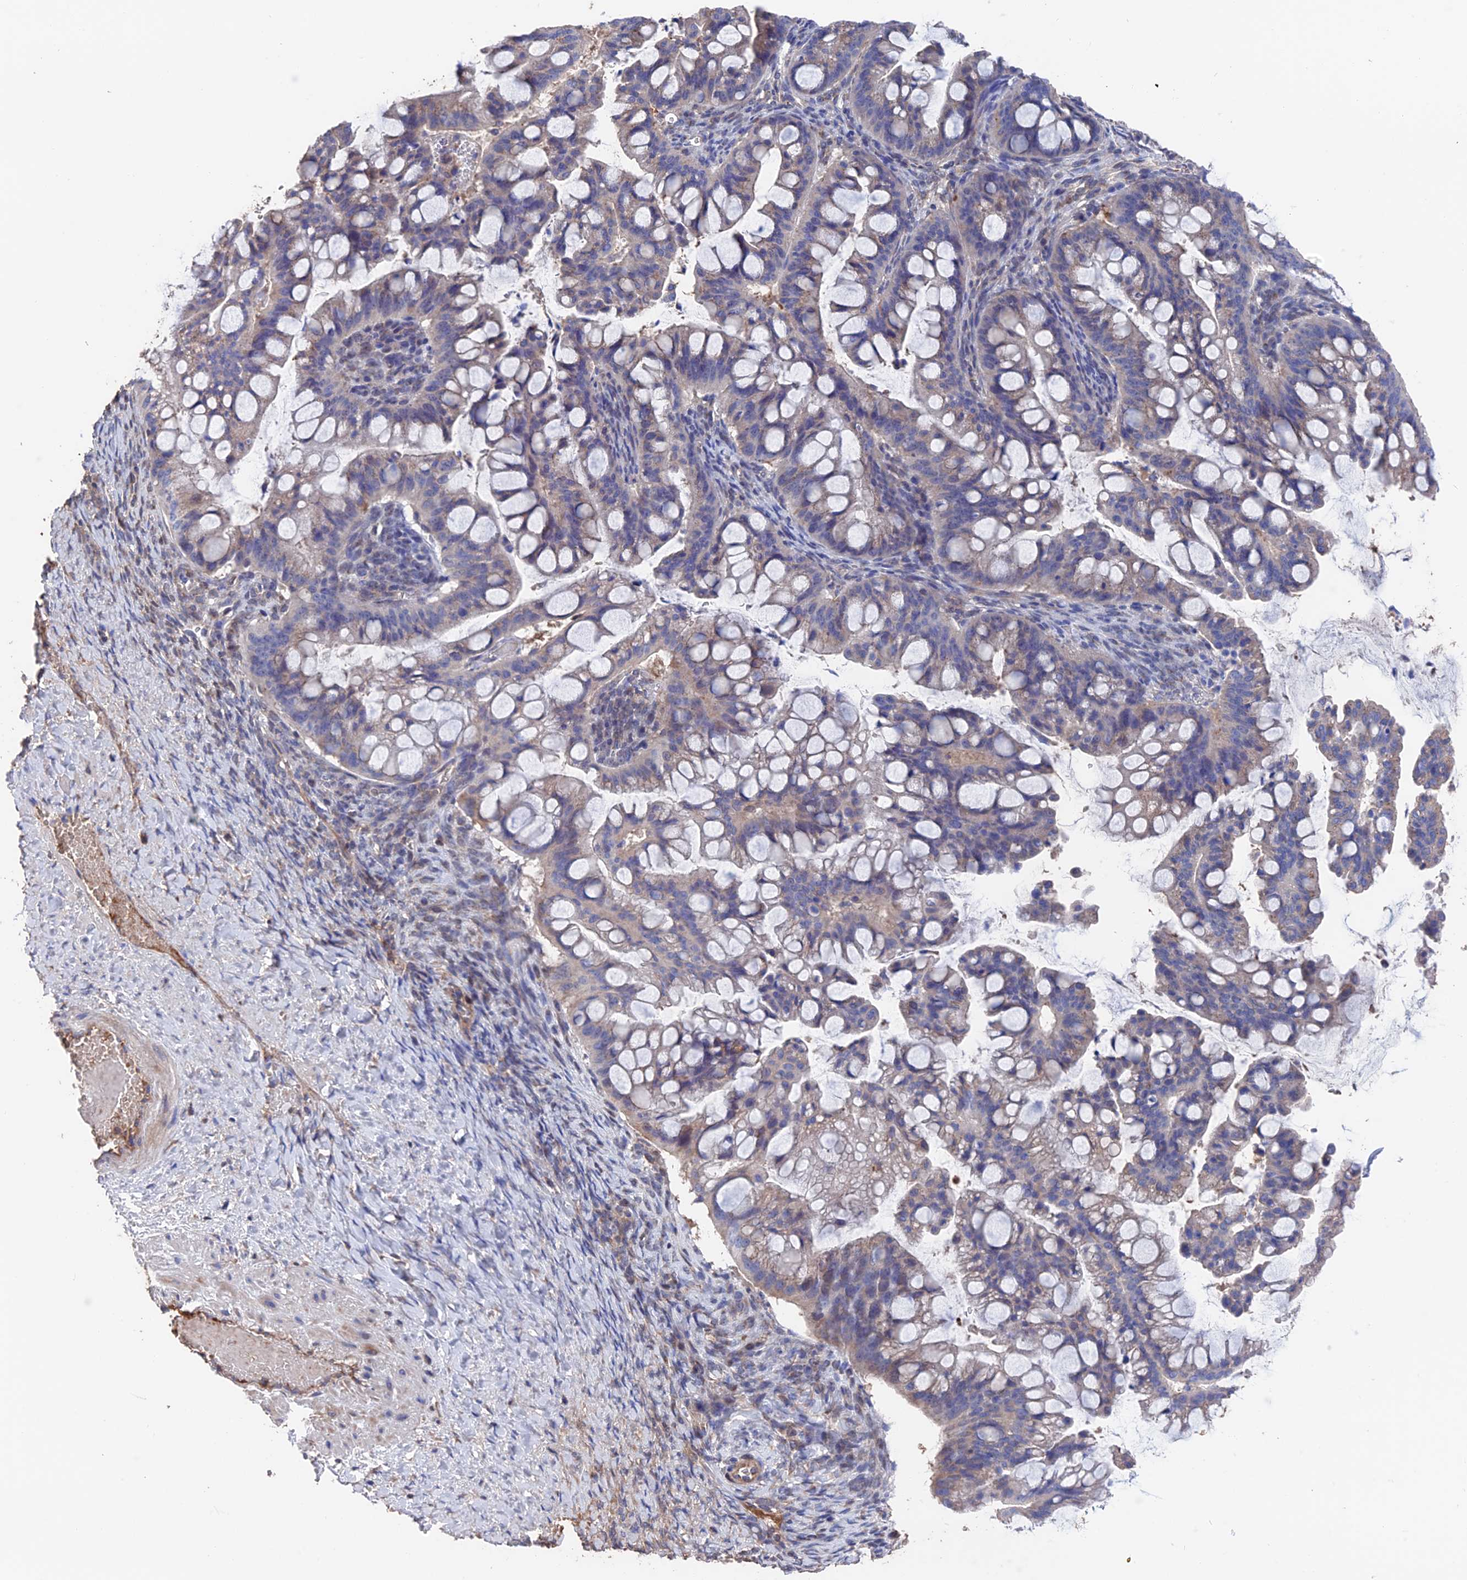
{"staining": {"intensity": "weak", "quantity": "<25%", "location": "cytoplasmic/membranous"}, "tissue": "ovarian cancer", "cell_type": "Tumor cells", "image_type": "cancer", "snomed": [{"axis": "morphology", "description": "Cystadenocarcinoma, mucinous, NOS"}, {"axis": "topography", "description": "Ovary"}], "caption": "An immunohistochemistry (IHC) photomicrograph of ovarian cancer (mucinous cystadenocarcinoma) is shown. There is no staining in tumor cells of ovarian cancer (mucinous cystadenocarcinoma). Brightfield microscopy of immunohistochemistry stained with DAB (3,3'-diaminobenzidine) (brown) and hematoxylin (blue), captured at high magnification.", "gene": "HPF1", "patient": {"sex": "female", "age": 73}}